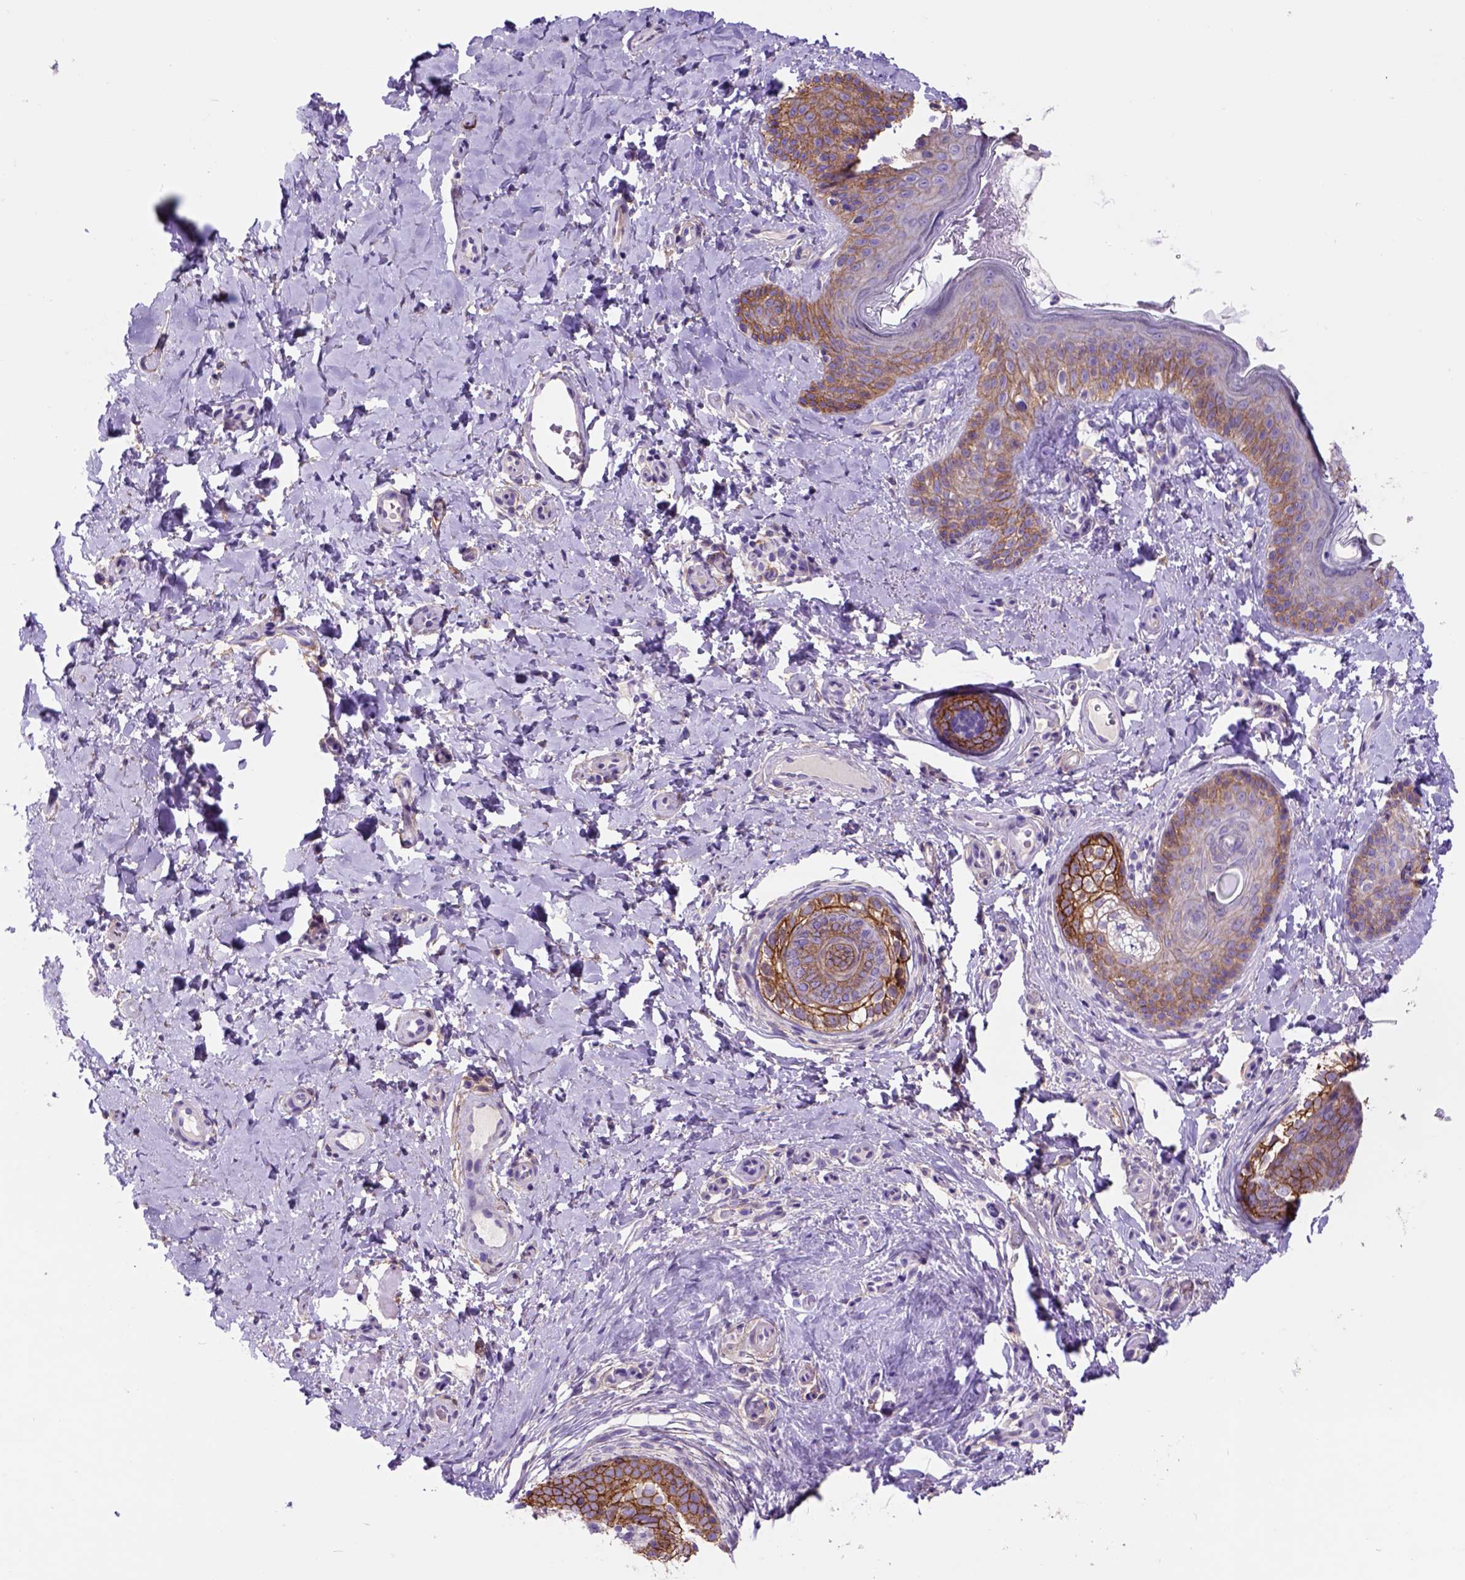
{"staining": {"intensity": "moderate", "quantity": ">75%", "location": "cytoplasmic/membranous"}, "tissue": "skin cancer", "cell_type": "Tumor cells", "image_type": "cancer", "snomed": [{"axis": "morphology", "description": "Basal cell carcinoma"}, {"axis": "topography", "description": "Skin"}], "caption": "The micrograph reveals immunohistochemical staining of basal cell carcinoma (skin). There is moderate cytoplasmic/membranous positivity is appreciated in about >75% of tumor cells.", "gene": "EGFR", "patient": {"sex": "male", "age": 89}}